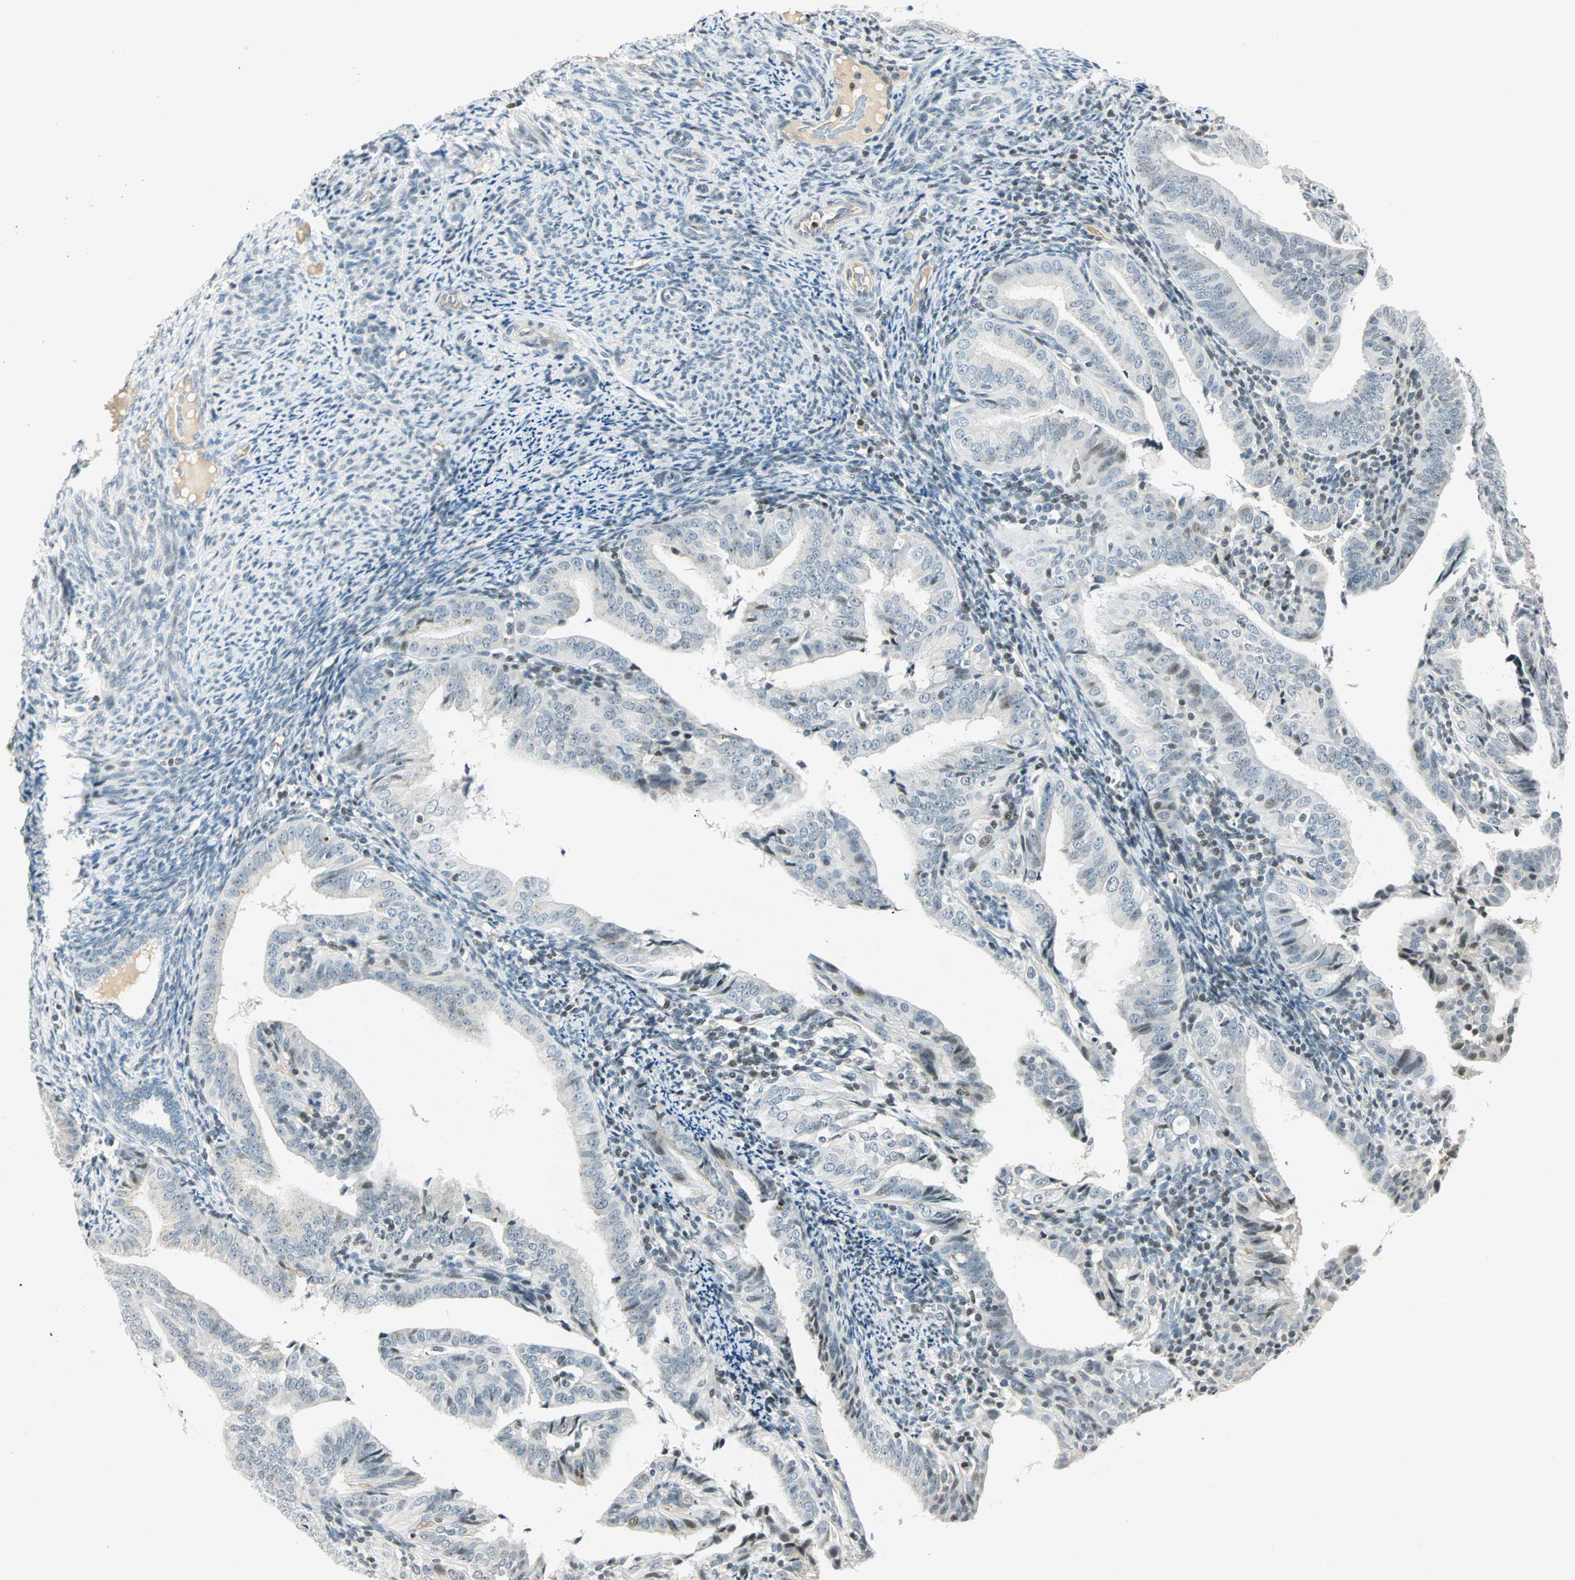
{"staining": {"intensity": "weak", "quantity": "<25%", "location": "nuclear"}, "tissue": "endometrial cancer", "cell_type": "Tumor cells", "image_type": "cancer", "snomed": [{"axis": "morphology", "description": "Adenocarcinoma, NOS"}, {"axis": "topography", "description": "Endometrium"}], "caption": "High power microscopy micrograph of an immunohistochemistry image of adenocarcinoma (endometrial), revealing no significant expression in tumor cells.", "gene": "SMAD3", "patient": {"sex": "female", "age": 58}}